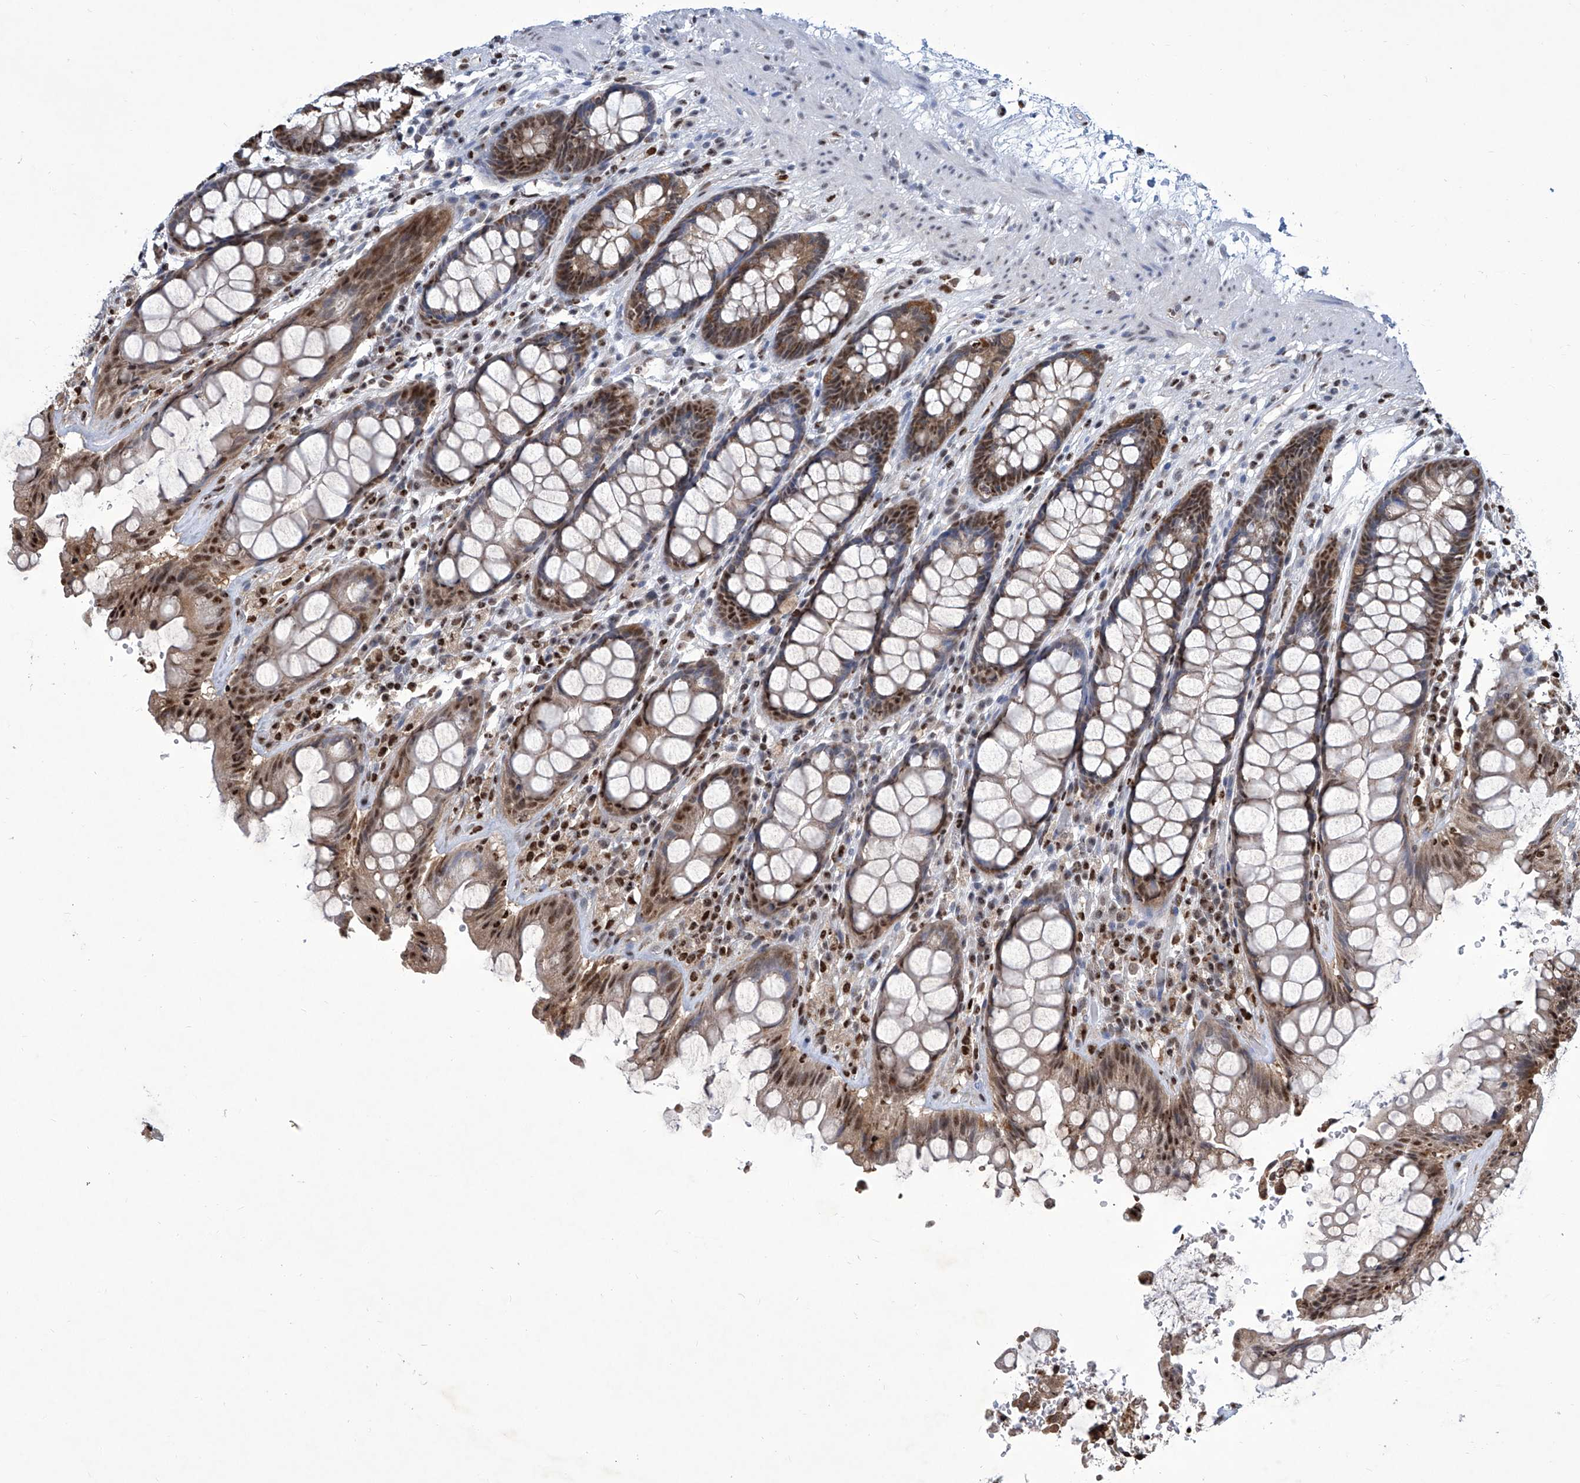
{"staining": {"intensity": "moderate", "quantity": ">75%", "location": "cytoplasmic/membranous,nuclear"}, "tissue": "rectum", "cell_type": "Glandular cells", "image_type": "normal", "snomed": [{"axis": "morphology", "description": "Normal tissue, NOS"}, {"axis": "topography", "description": "Rectum"}], "caption": "Protein expression analysis of normal human rectum reveals moderate cytoplasmic/membranous,nuclear expression in approximately >75% of glandular cells. Using DAB (brown) and hematoxylin (blue) stains, captured at high magnification using brightfield microscopy.", "gene": "SREBF2", "patient": {"sex": "male", "age": 64}}